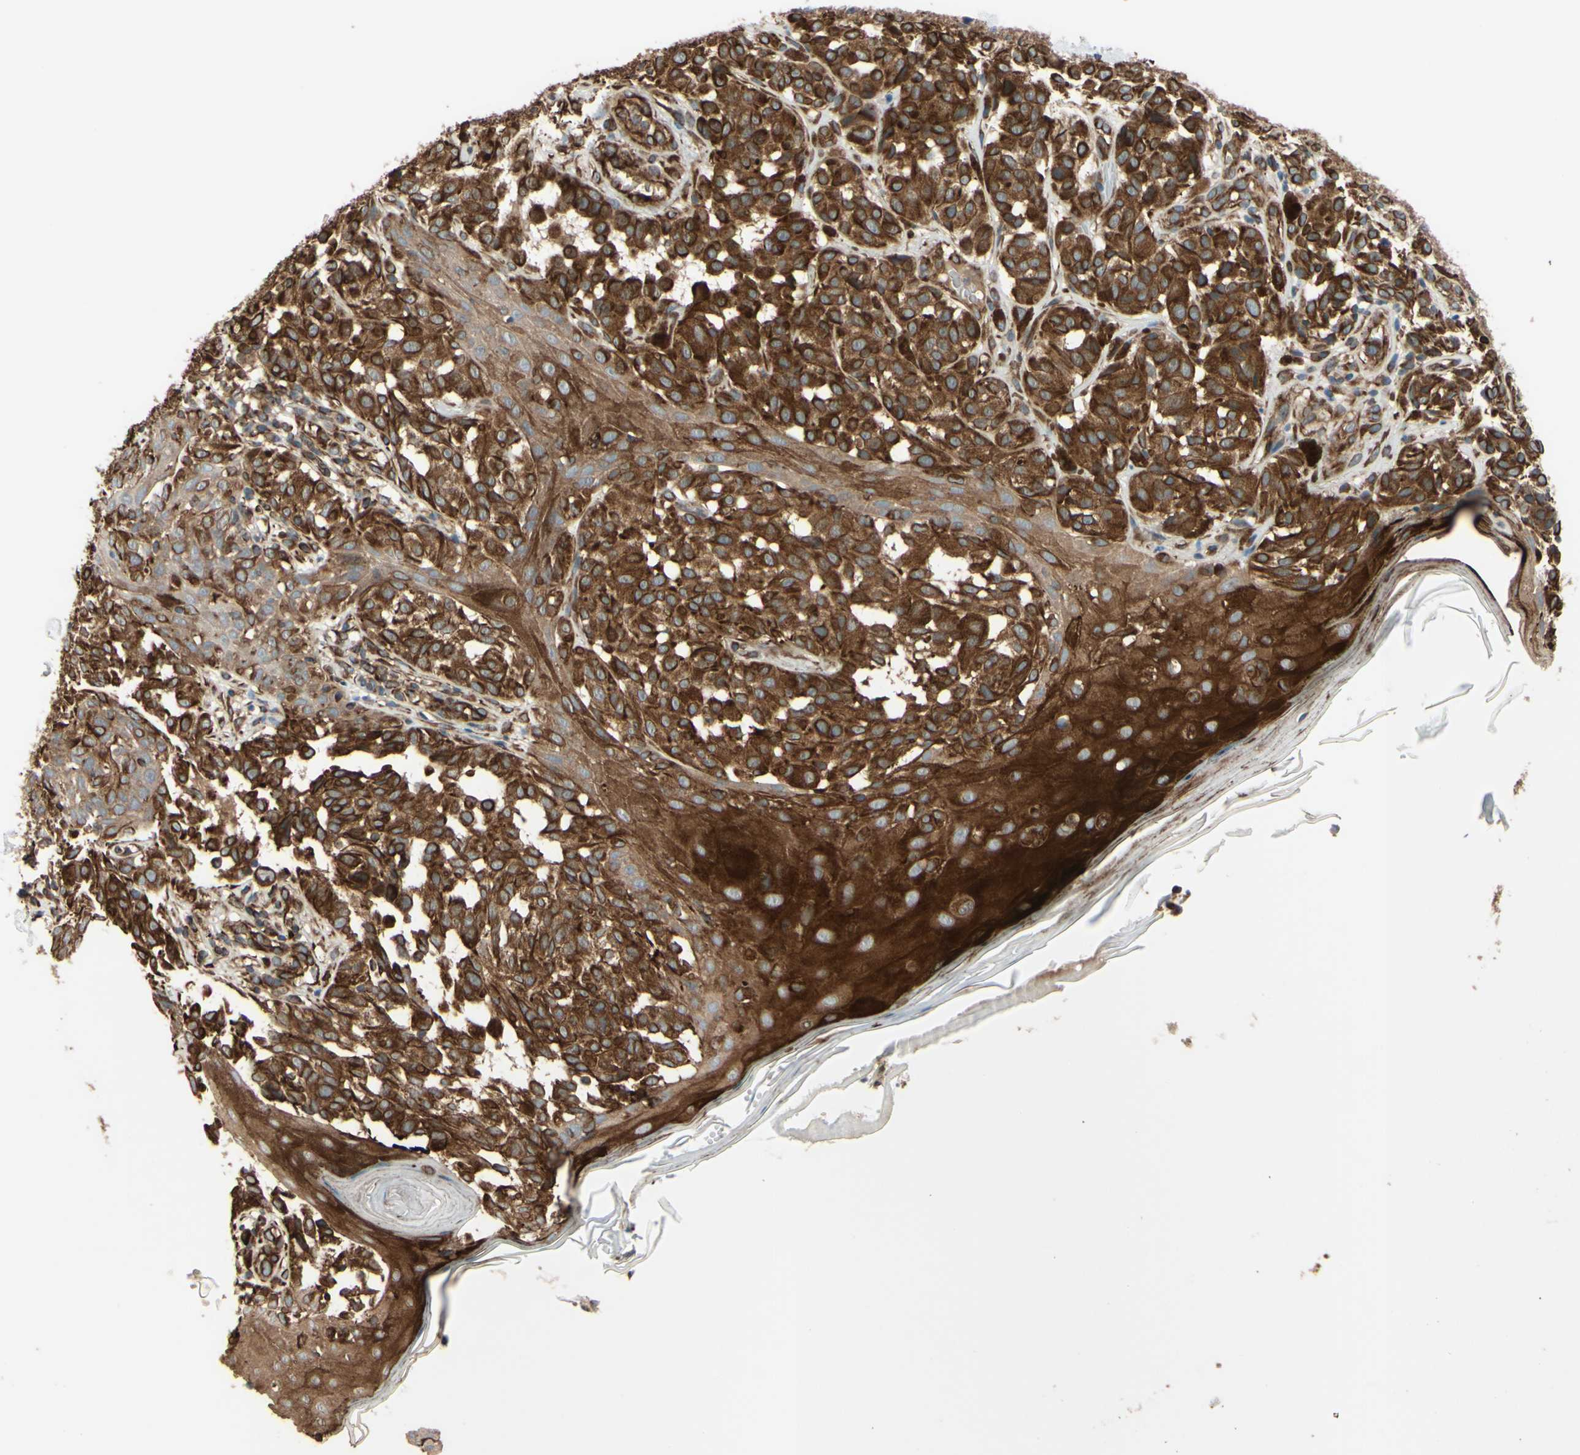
{"staining": {"intensity": "strong", "quantity": ">75%", "location": "cytoplasmic/membranous"}, "tissue": "melanoma", "cell_type": "Tumor cells", "image_type": "cancer", "snomed": [{"axis": "morphology", "description": "Malignant melanoma, NOS"}, {"axis": "topography", "description": "Skin"}], "caption": "High-power microscopy captured an immunohistochemistry (IHC) histopathology image of melanoma, revealing strong cytoplasmic/membranous expression in approximately >75% of tumor cells.", "gene": "TRAF2", "patient": {"sex": "female", "age": 46}}